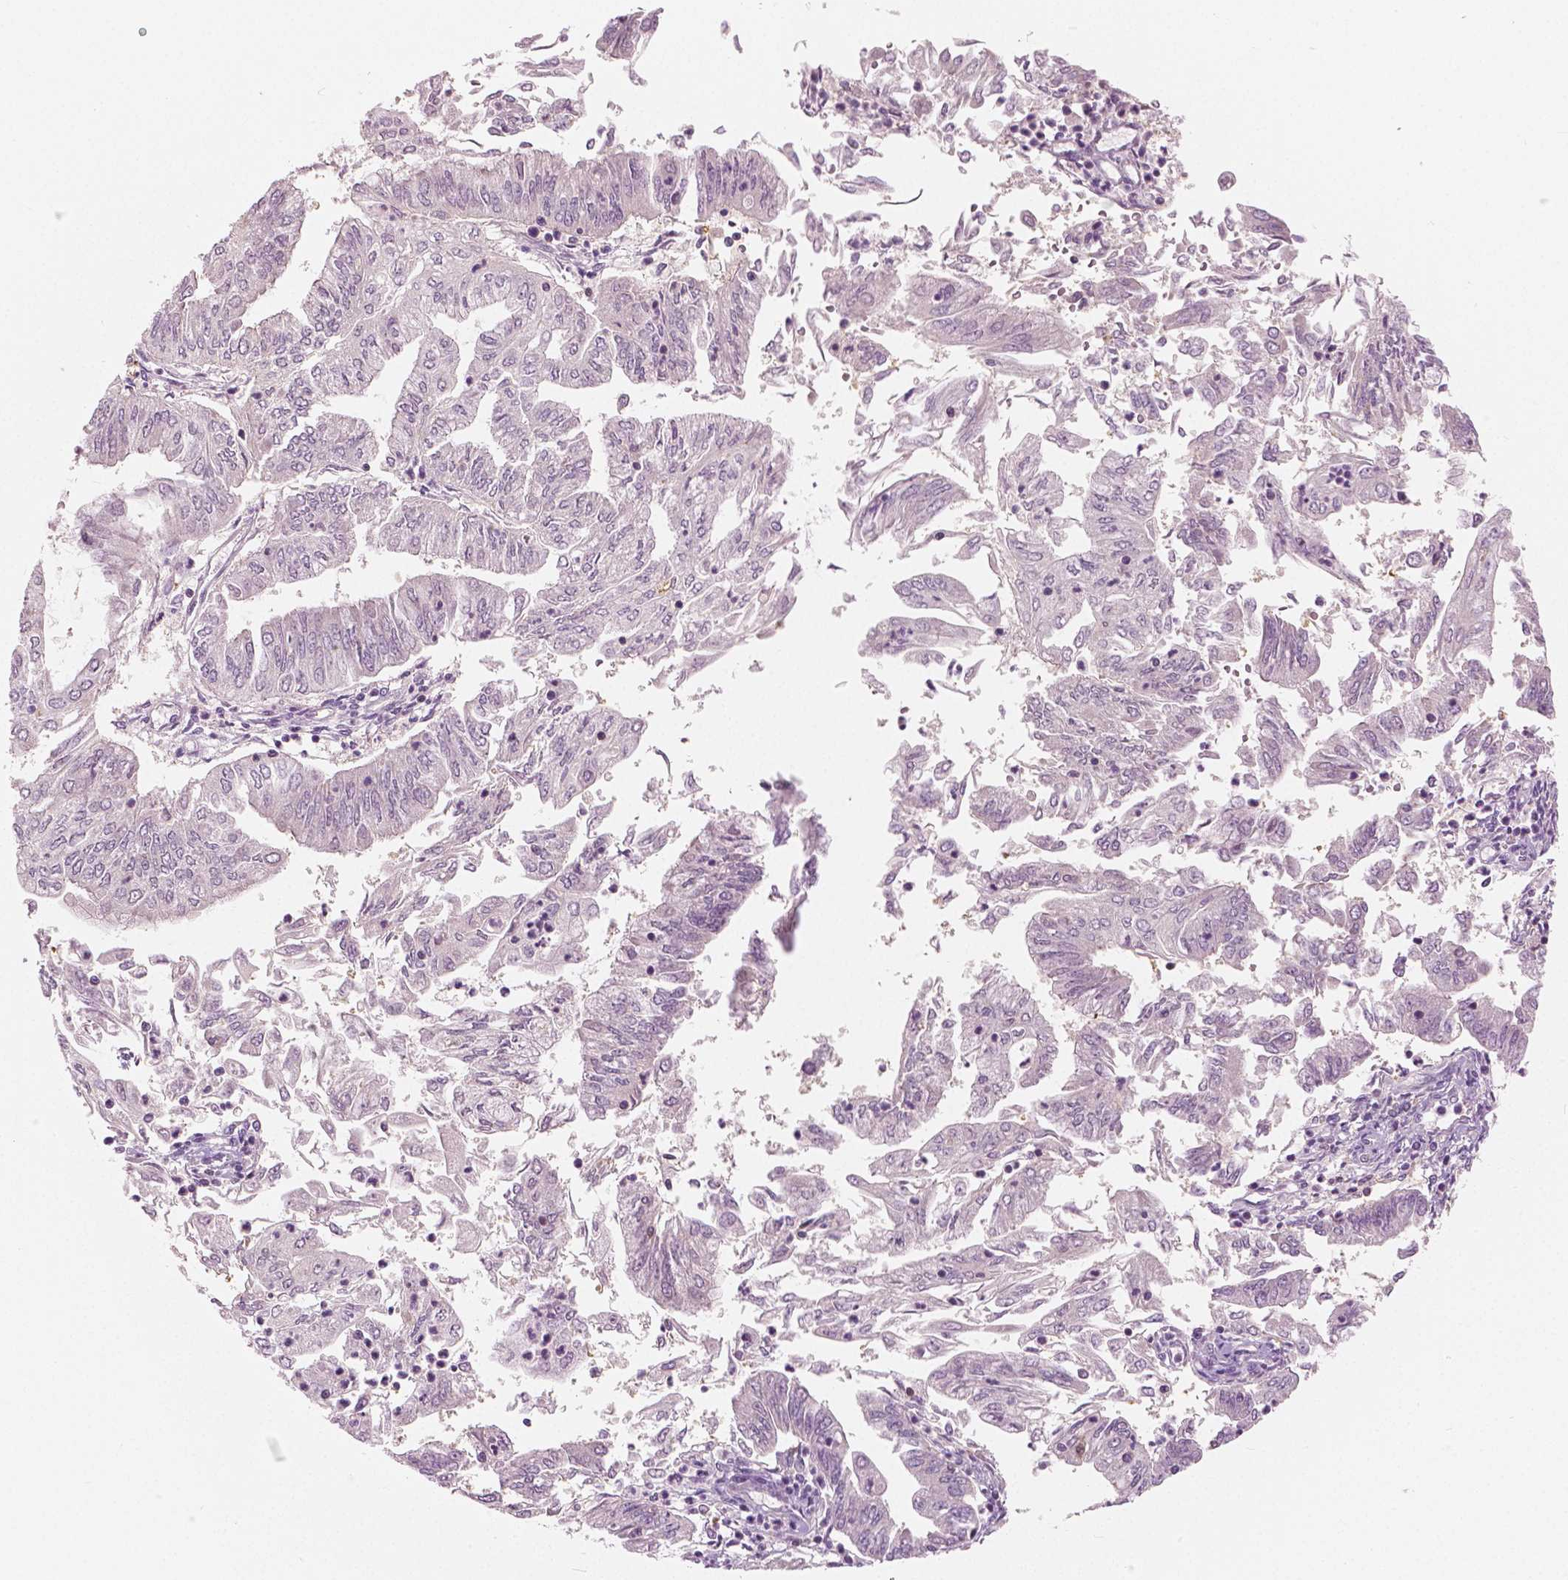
{"staining": {"intensity": "negative", "quantity": "none", "location": "none"}, "tissue": "endometrial cancer", "cell_type": "Tumor cells", "image_type": "cancer", "snomed": [{"axis": "morphology", "description": "Adenocarcinoma, NOS"}, {"axis": "topography", "description": "Endometrium"}], "caption": "Adenocarcinoma (endometrial) was stained to show a protein in brown. There is no significant expression in tumor cells. The staining is performed using DAB (3,3'-diaminobenzidine) brown chromogen with nuclei counter-stained in using hematoxylin.", "gene": "GALM", "patient": {"sex": "female", "age": 55}}